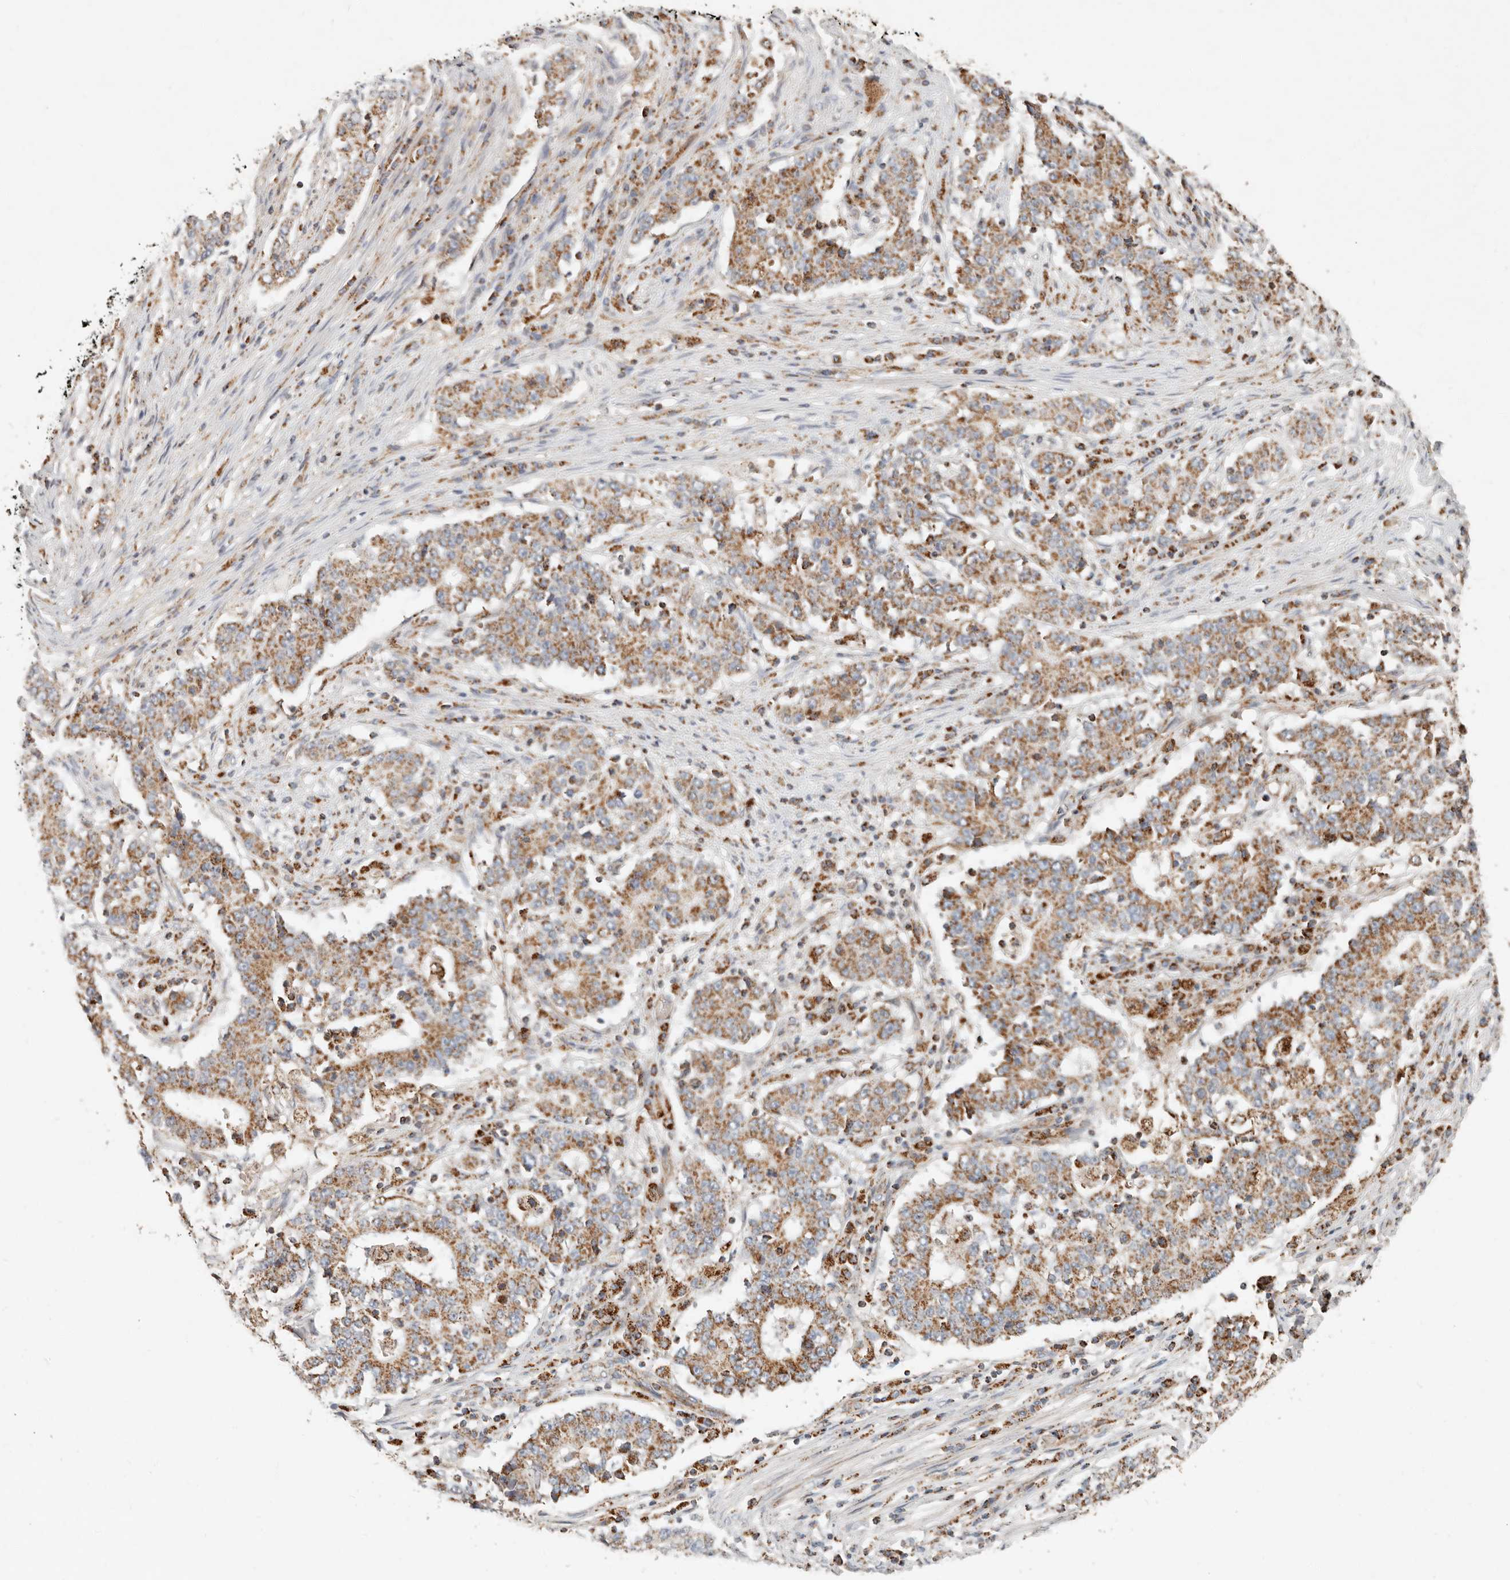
{"staining": {"intensity": "moderate", "quantity": ">75%", "location": "cytoplasmic/membranous"}, "tissue": "stomach cancer", "cell_type": "Tumor cells", "image_type": "cancer", "snomed": [{"axis": "morphology", "description": "Adenocarcinoma, NOS"}, {"axis": "topography", "description": "Stomach"}], "caption": "Human stomach adenocarcinoma stained with a protein marker shows moderate staining in tumor cells.", "gene": "ARHGEF10L", "patient": {"sex": "male", "age": 59}}